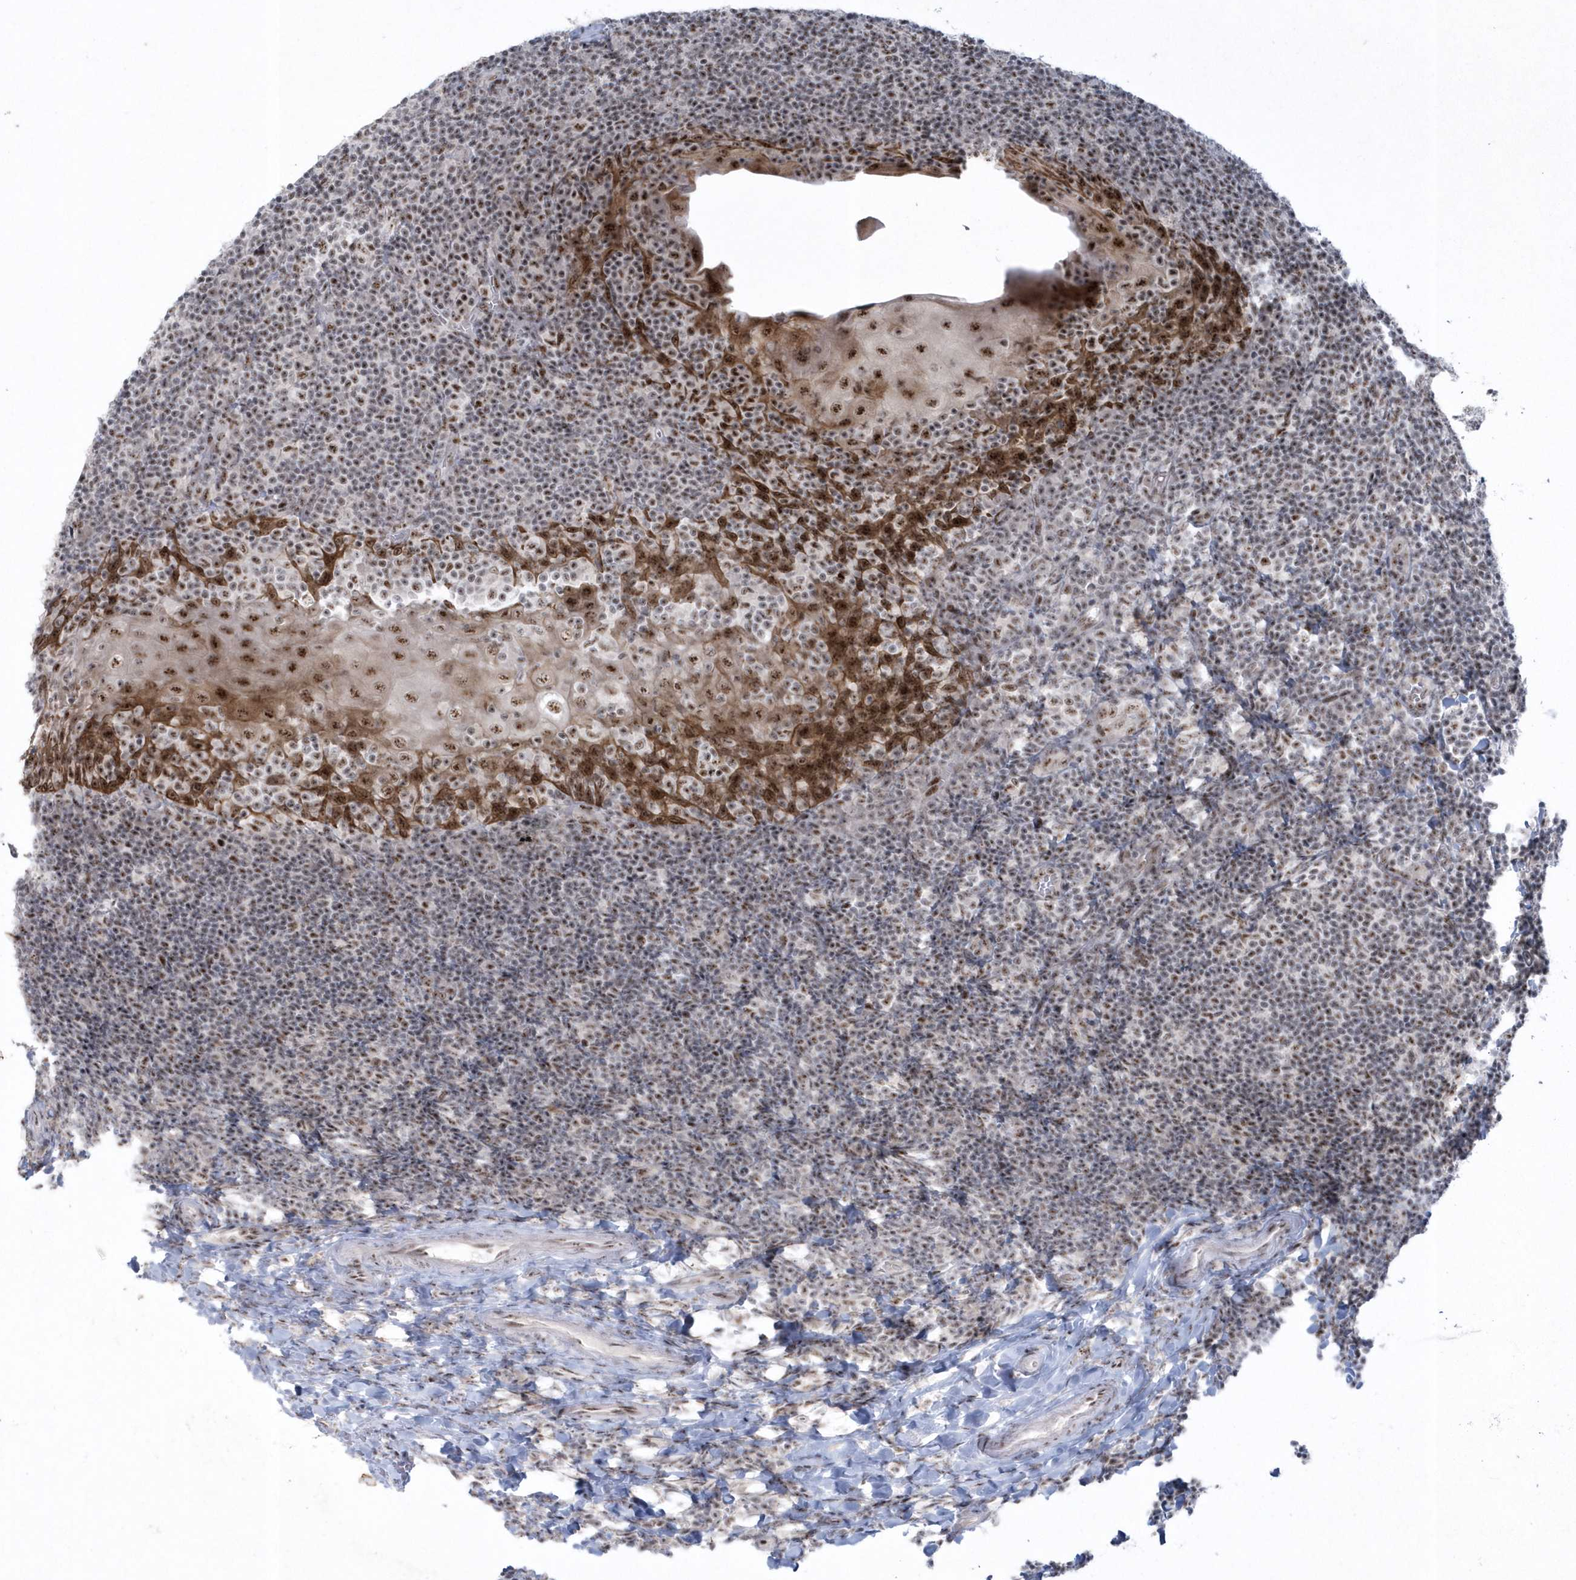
{"staining": {"intensity": "moderate", "quantity": "25%-75%", "location": "nuclear"}, "tissue": "tonsil", "cell_type": "Germinal center cells", "image_type": "normal", "snomed": [{"axis": "morphology", "description": "Normal tissue, NOS"}, {"axis": "topography", "description": "Tonsil"}], "caption": "This is a histology image of IHC staining of unremarkable tonsil, which shows moderate staining in the nuclear of germinal center cells.", "gene": "KDM6B", "patient": {"sex": "male", "age": 37}}